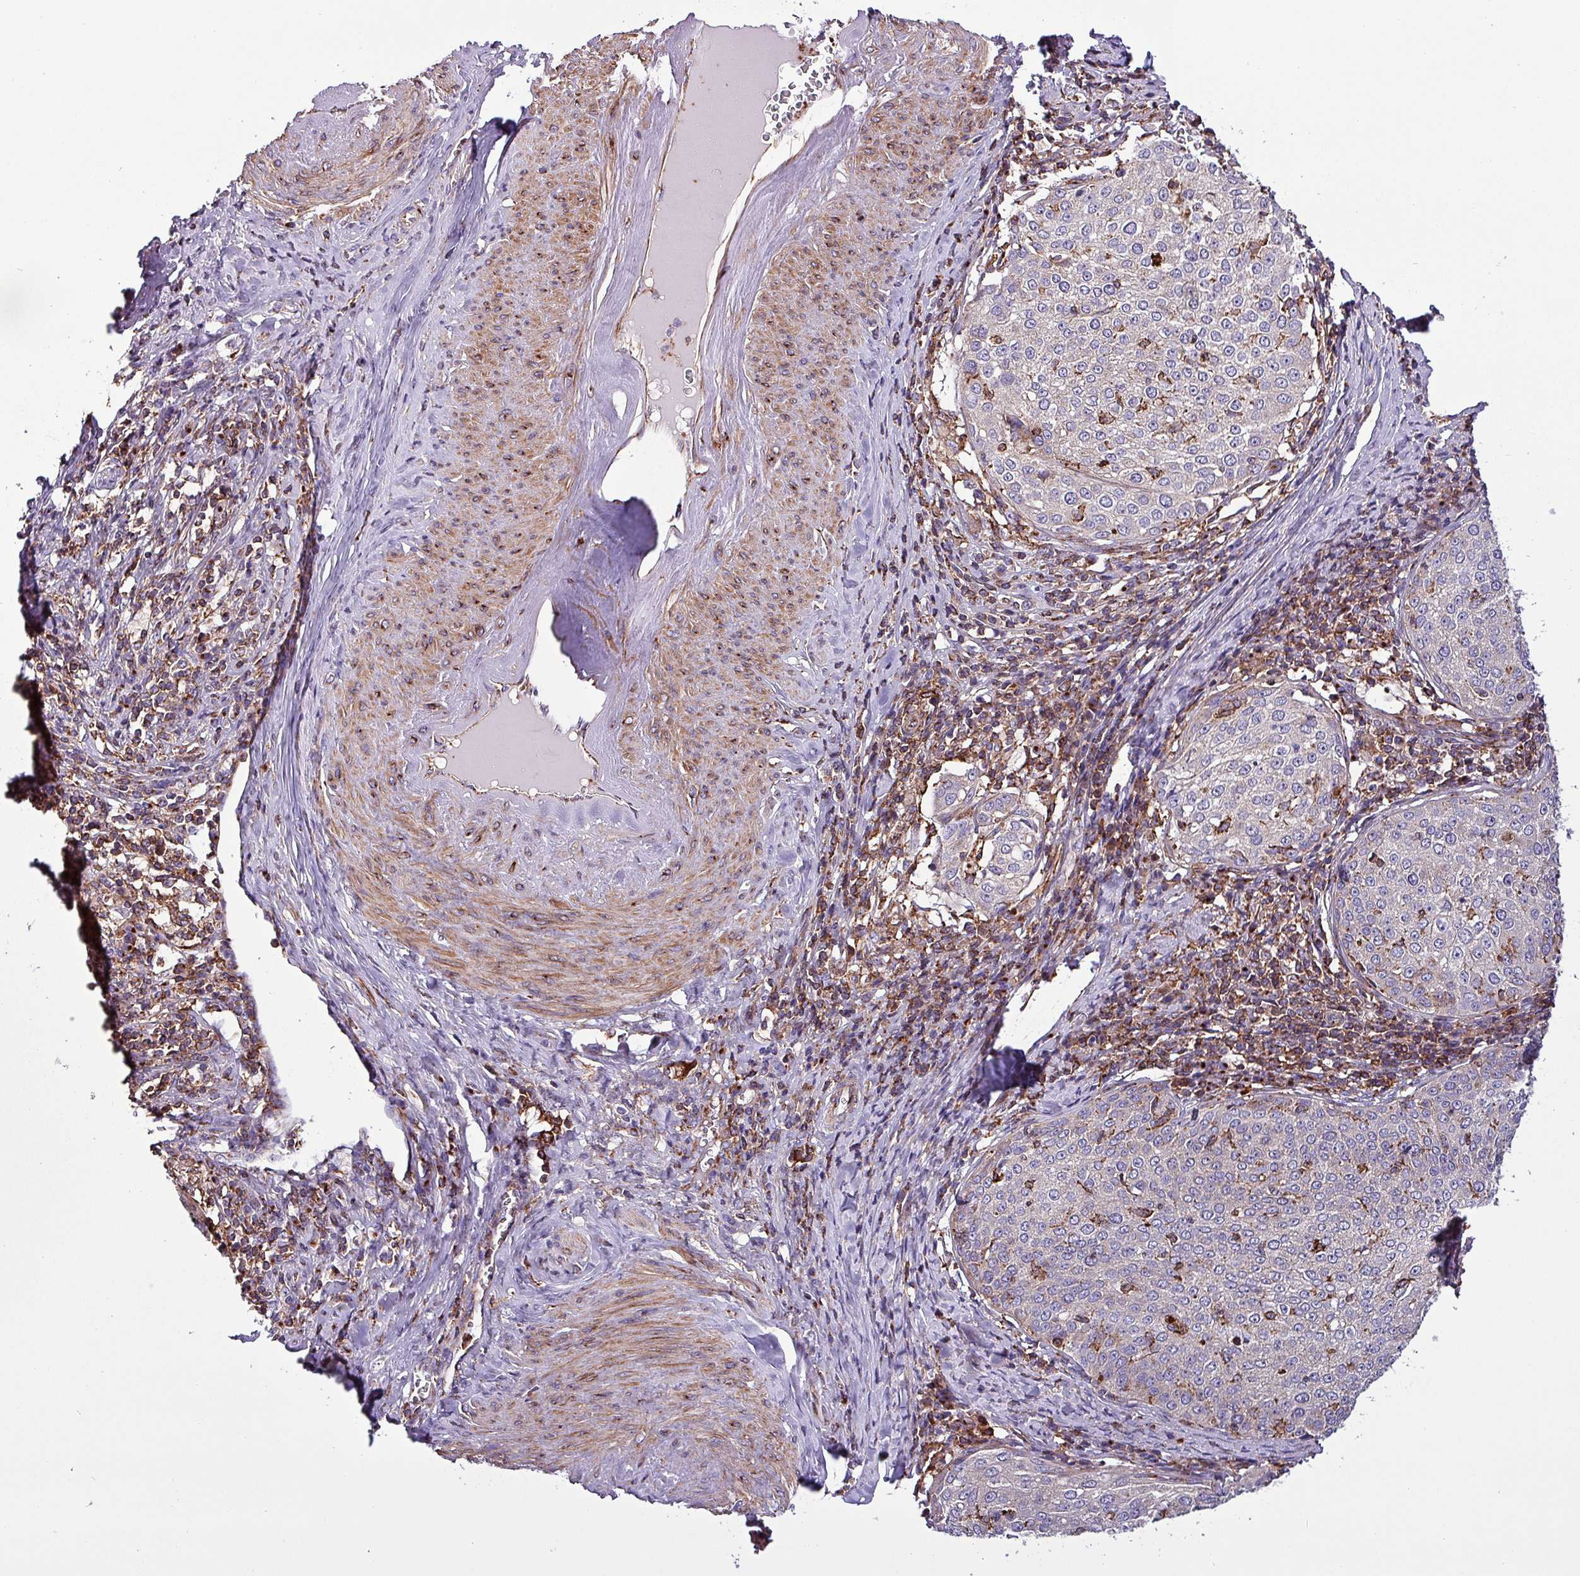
{"staining": {"intensity": "moderate", "quantity": "<25%", "location": "cytoplasmic/membranous"}, "tissue": "cervical cancer", "cell_type": "Tumor cells", "image_type": "cancer", "snomed": [{"axis": "morphology", "description": "Squamous cell carcinoma, NOS"}, {"axis": "topography", "description": "Cervix"}], "caption": "IHC image of neoplastic tissue: human cervical cancer stained using IHC exhibits low levels of moderate protein expression localized specifically in the cytoplasmic/membranous of tumor cells, appearing as a cytoplasmic/membranous brown color.", "gene": "VAMP4", "patient": {"sex": "female", "age": 57}}